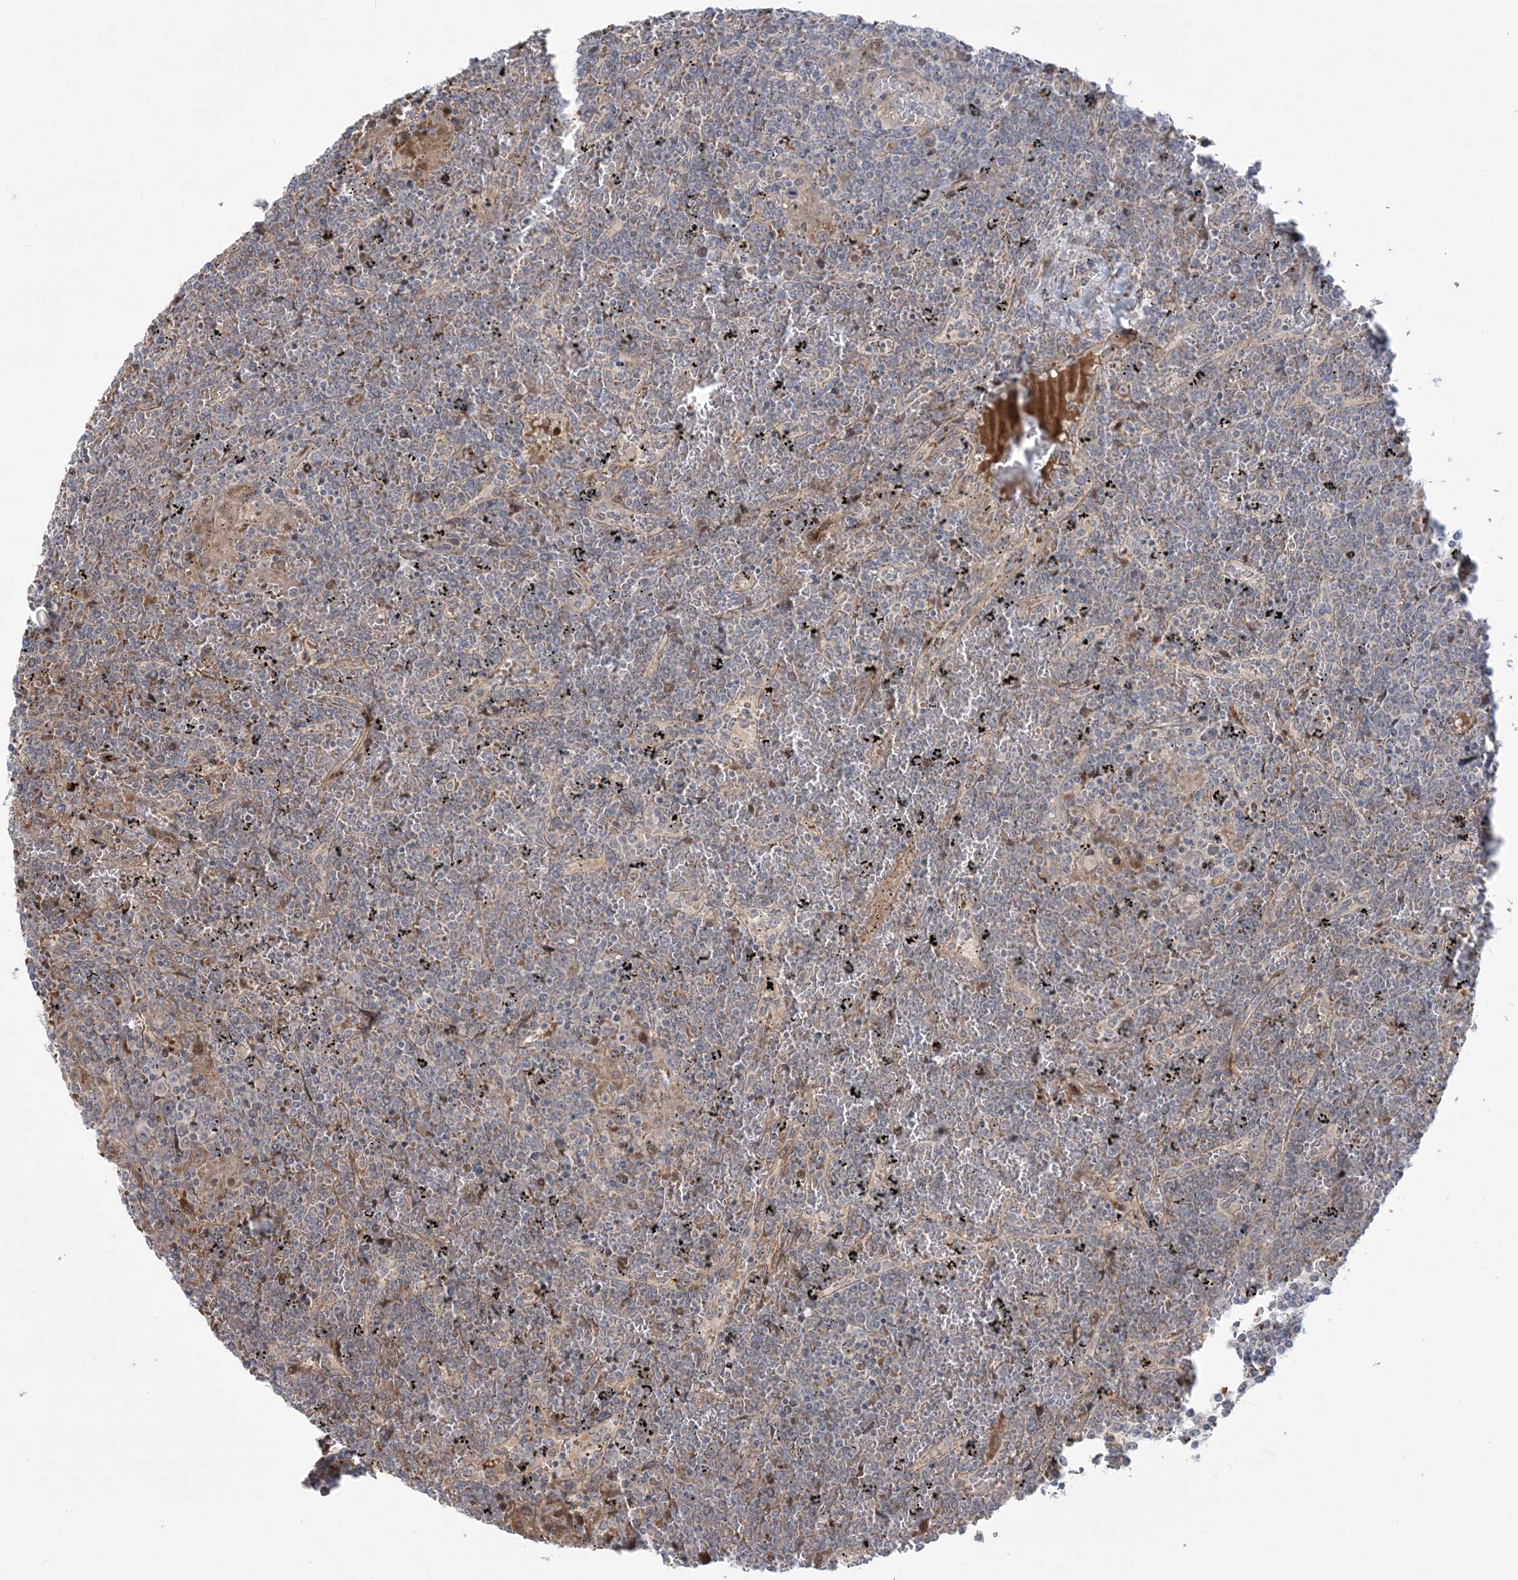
{"staining": {"intensity": "negative", "quantity": "none", "location": "none"}, "tissue": "lymphoma", "cell_type": "Tumor cells", "image_type": "cancer", "snomed": [{"axis": "morphology", "description": "Malignant lymphoma, non-Hodgkin's type, Low grade"}, {"axis": "topography", "description": "Spleen"}], "caption": "The image shows no staining of tumor cells in low-grade malignant lymphoma, non-Hodgkin's type. (DAB (3,3'-diaminobenzidine) immunohistochemistry with hematoxylin counter stain).", "gene": "NUDT9", "patient": {"sex": "female", "age": 19}}